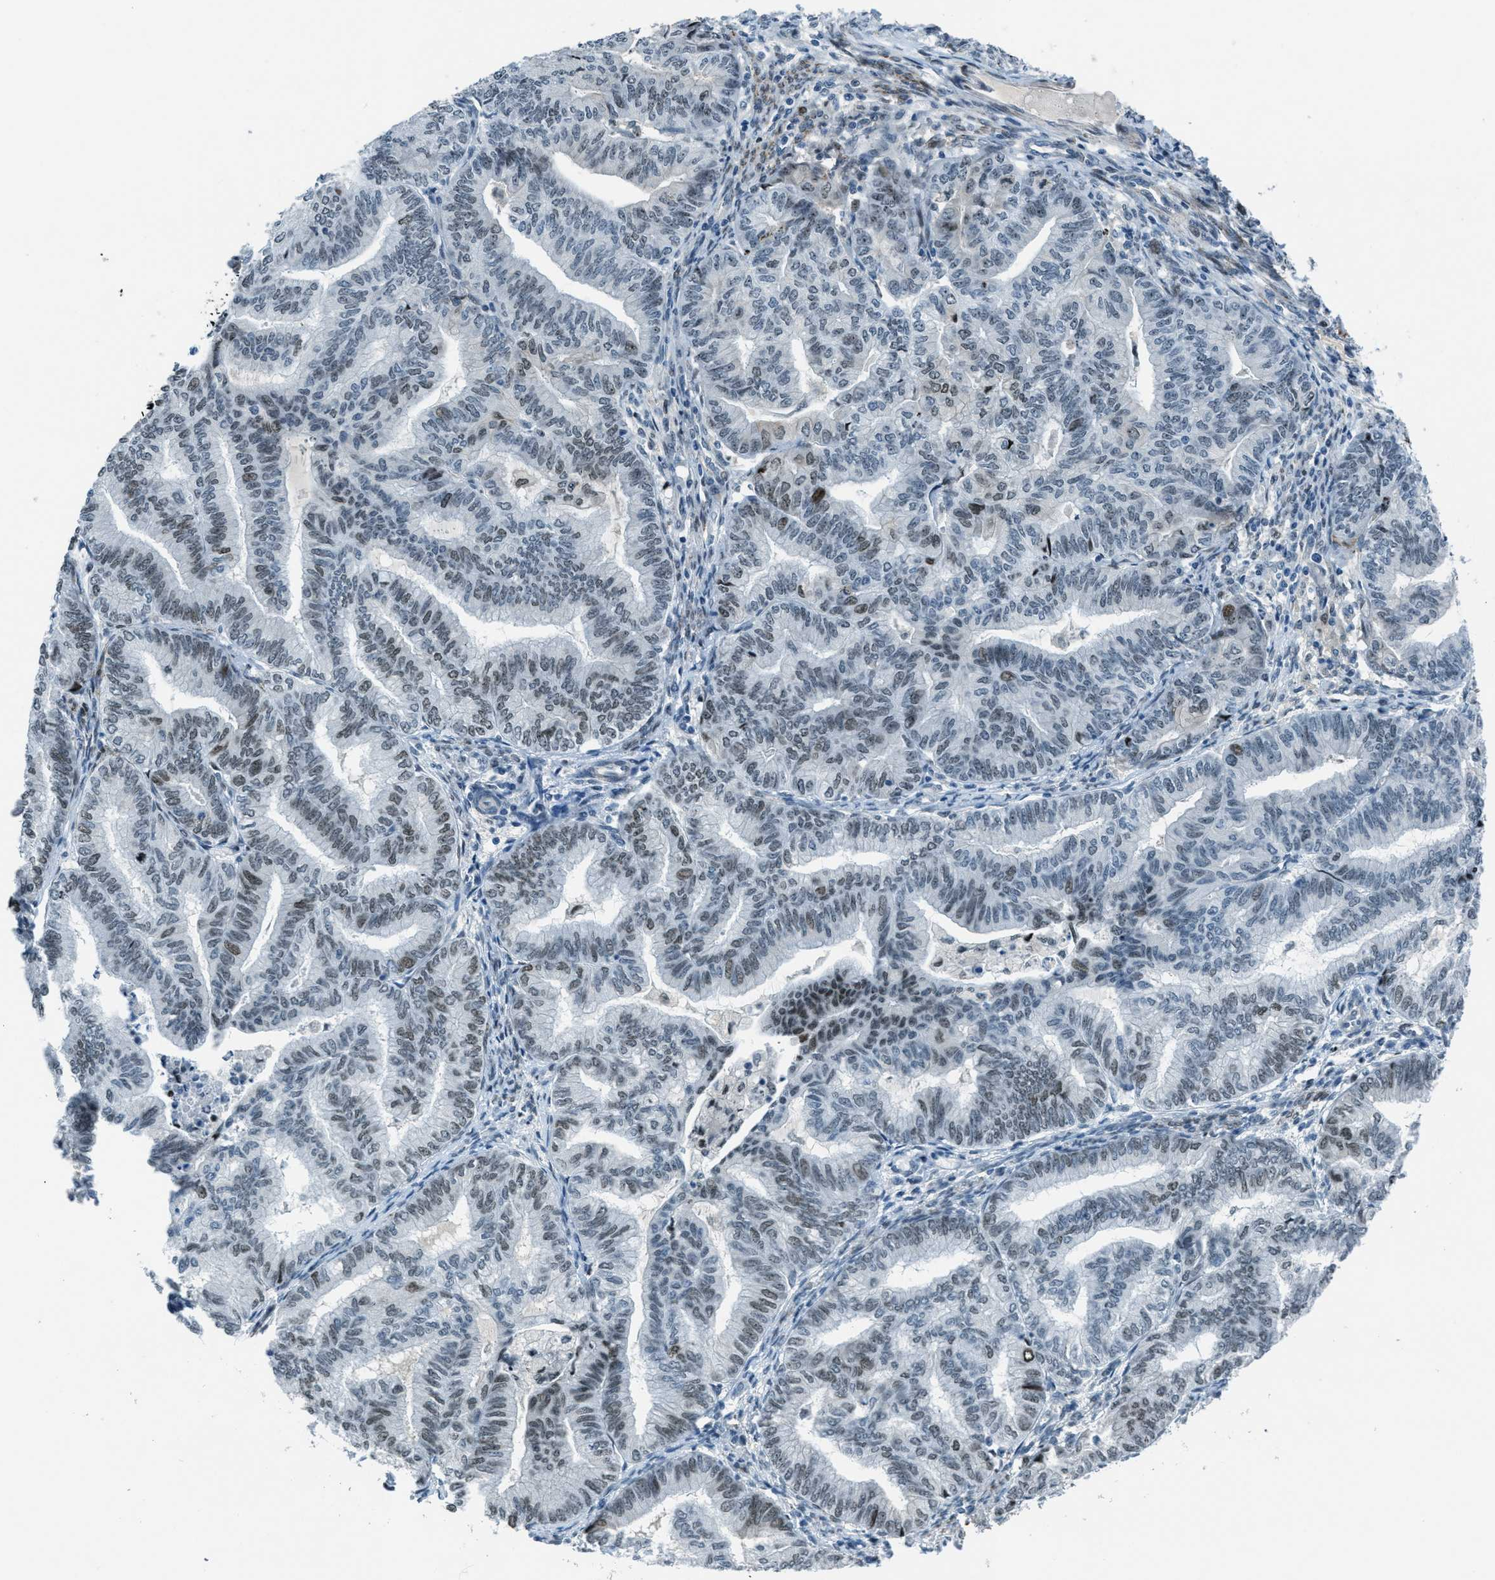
{"staining": {"intensity": "weak", "quantity": "<25%", "location": "nuclear"}, "tissue": "endometrial cancer", "cell_type": "Tumor cells", "image_type": "cancer", "snomed": [{"axis": "morphology", "description": "Adenocarcinoma, NOS"}, {"axis": "topography", "description": "Endometrium"}], "caption": "Human endometrial adenocarcinoma stained for a protein using IHC demonstrates no expression in tumor cells.", "gene": "ZDHHC23", "patient": {"sex": "female", "age": 79}}